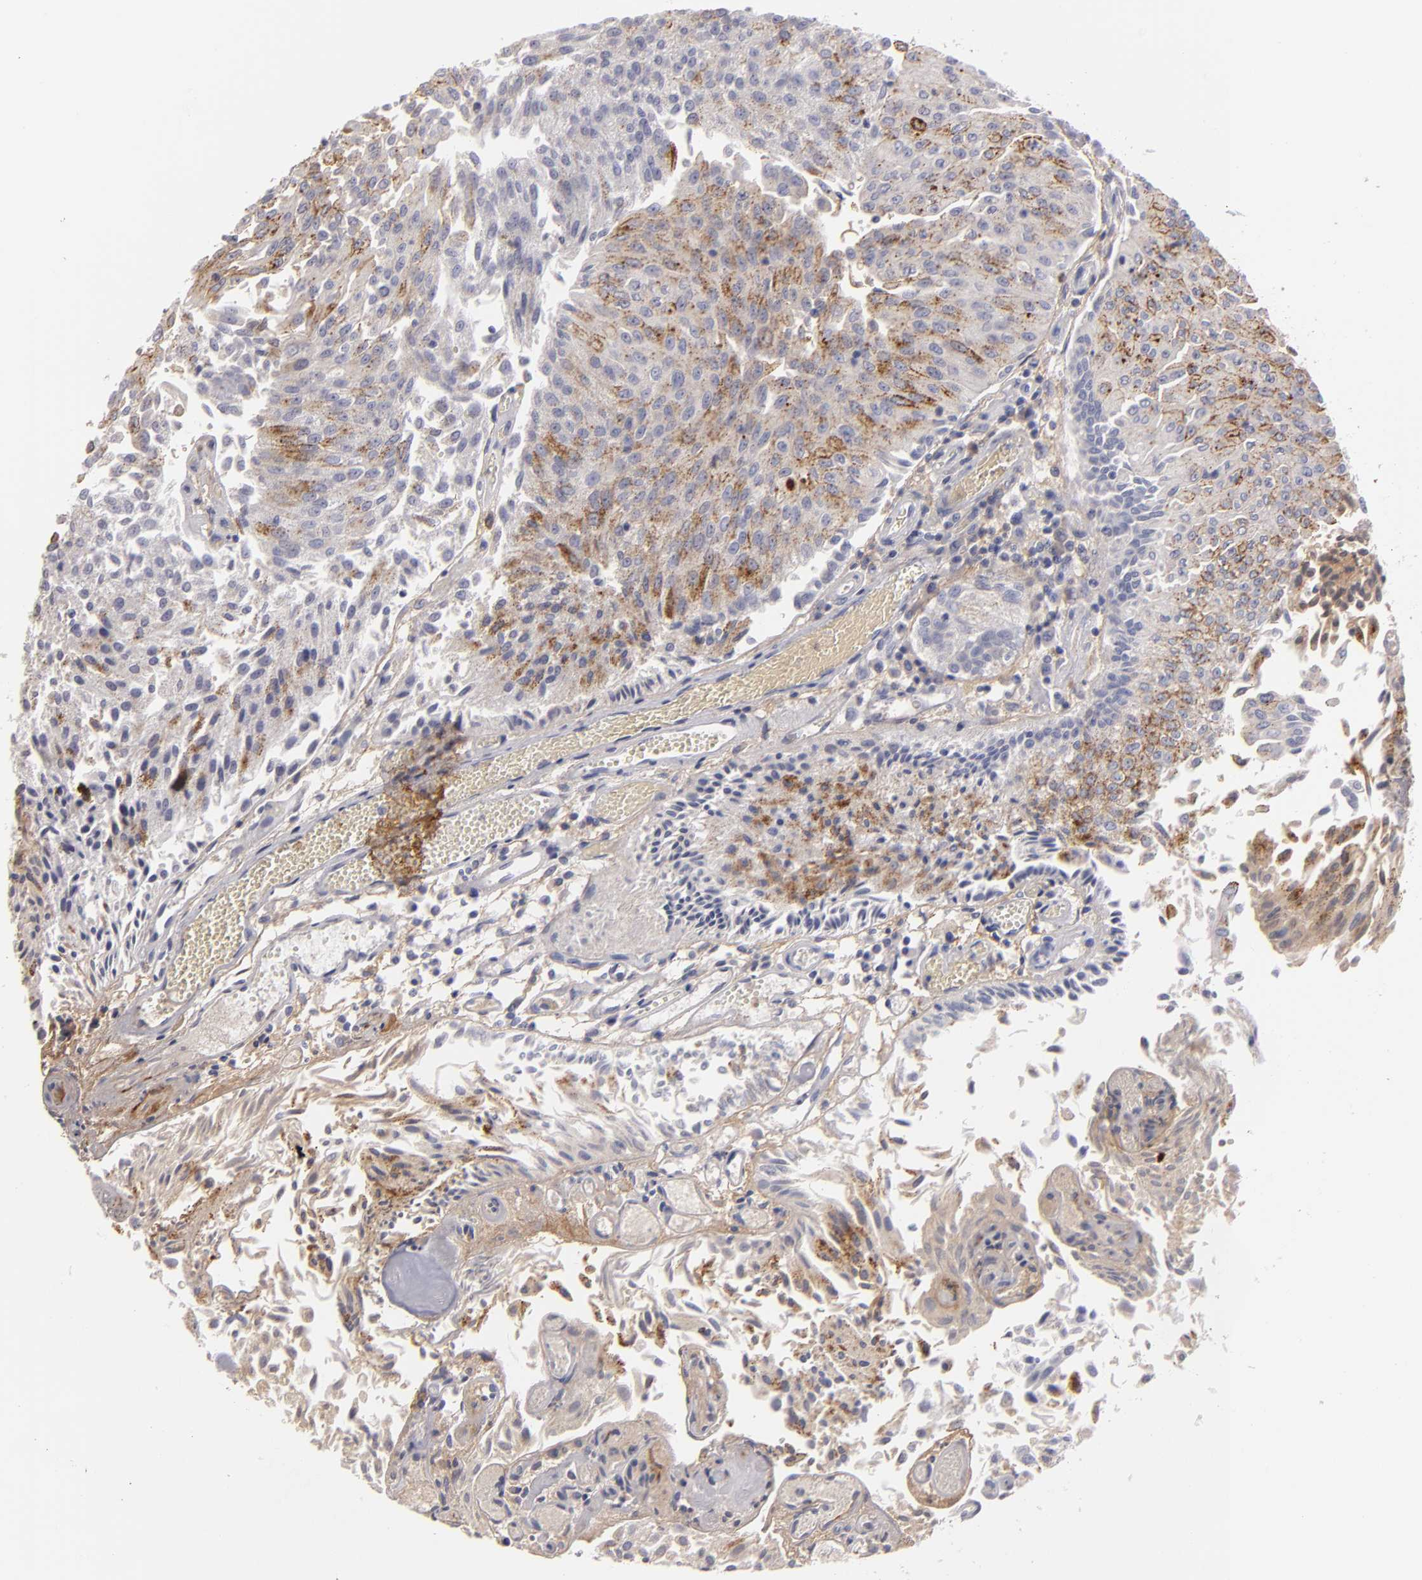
{"staining": {"intensity": "moderate", "quantity": "<25%", "location": "cytoplasmic/membranous"}, "tissue": "urothelial cancer", "cell_type": "Tumor cells", "image_type": "cancer", "snomed": [{"axis": "morphology", "description": "Urothelial carcinoma, Low grade"}, {"axis": "topography", "description": "Urinary bladder"}], "caption": "DAB (3,3'-diaminobenzidine) immunohistochemical staining of urothelial cancer exhibits moderate cytoplasmic/membranous protein positivity in about <25% of tumor cells. The staining was performed using DAB (3,3'-diaminobenzidine) to visualize the protein expression in brown, while the nuclei were stained in blue with hematoxylin (Magnification: 20x).", "gene": "FBLN1", "patient": {"sex": "male", "age": 86}}